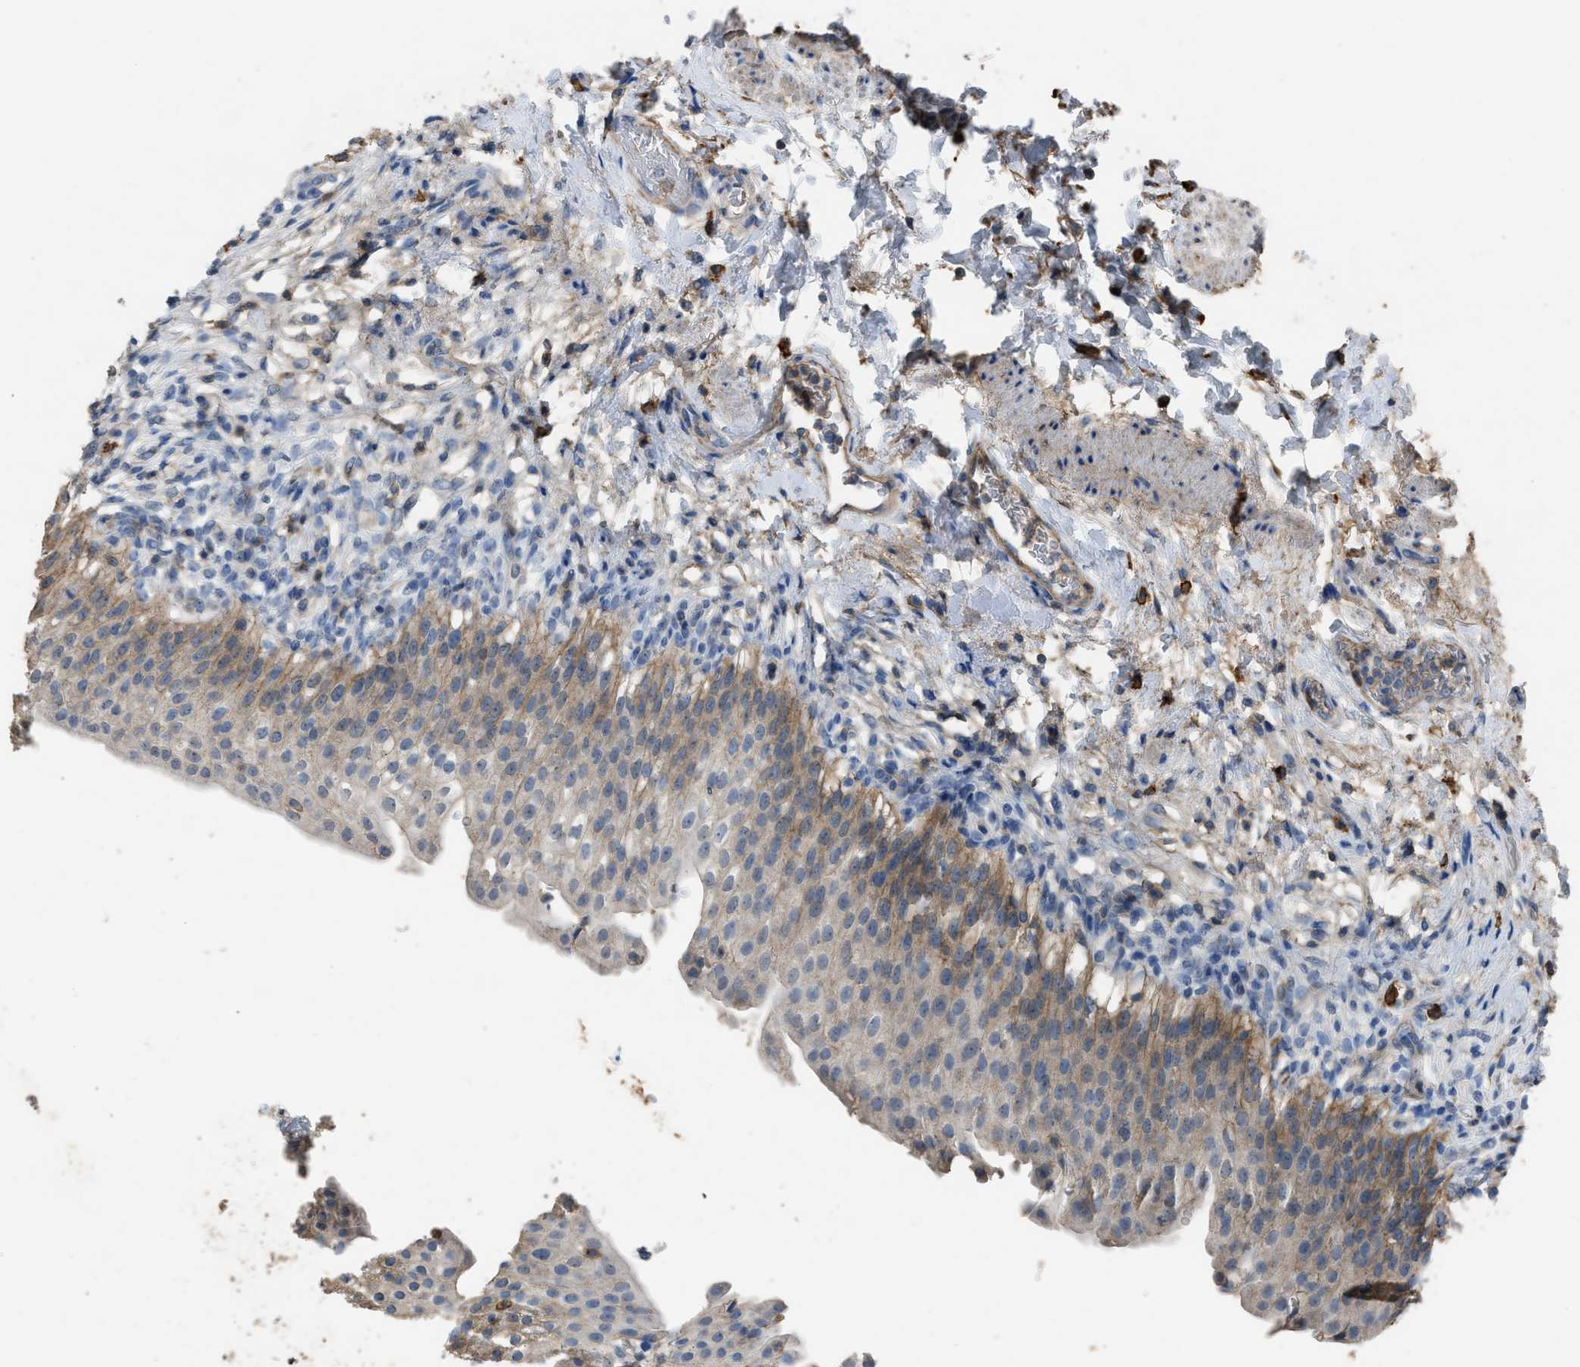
{"staining": {"intensity": "moderate", "quantity": ">75%", "location": "cytoplasmic/membranous"}, "tissue": "urinary bladder", "cell_type": "Urothelial cells", "image_type": "normal", "snomed": [{"axis": "morphology", "description": "Normal tissue, NOS"}, {"axis": "topography", "description": "Urinary bladder"}], "caption": "Immunohistochemical staining of normal urinary bladder shows medium levels of moderate cytoplasmic/membranous positivity in about >75% of urothelial cells. Immunohistochemistry (ihc) stains the protein of interest in brown and the nuclei are stained blue.", "gene": "OR51E1", "patient": {"sex": "female", "age": 60}}